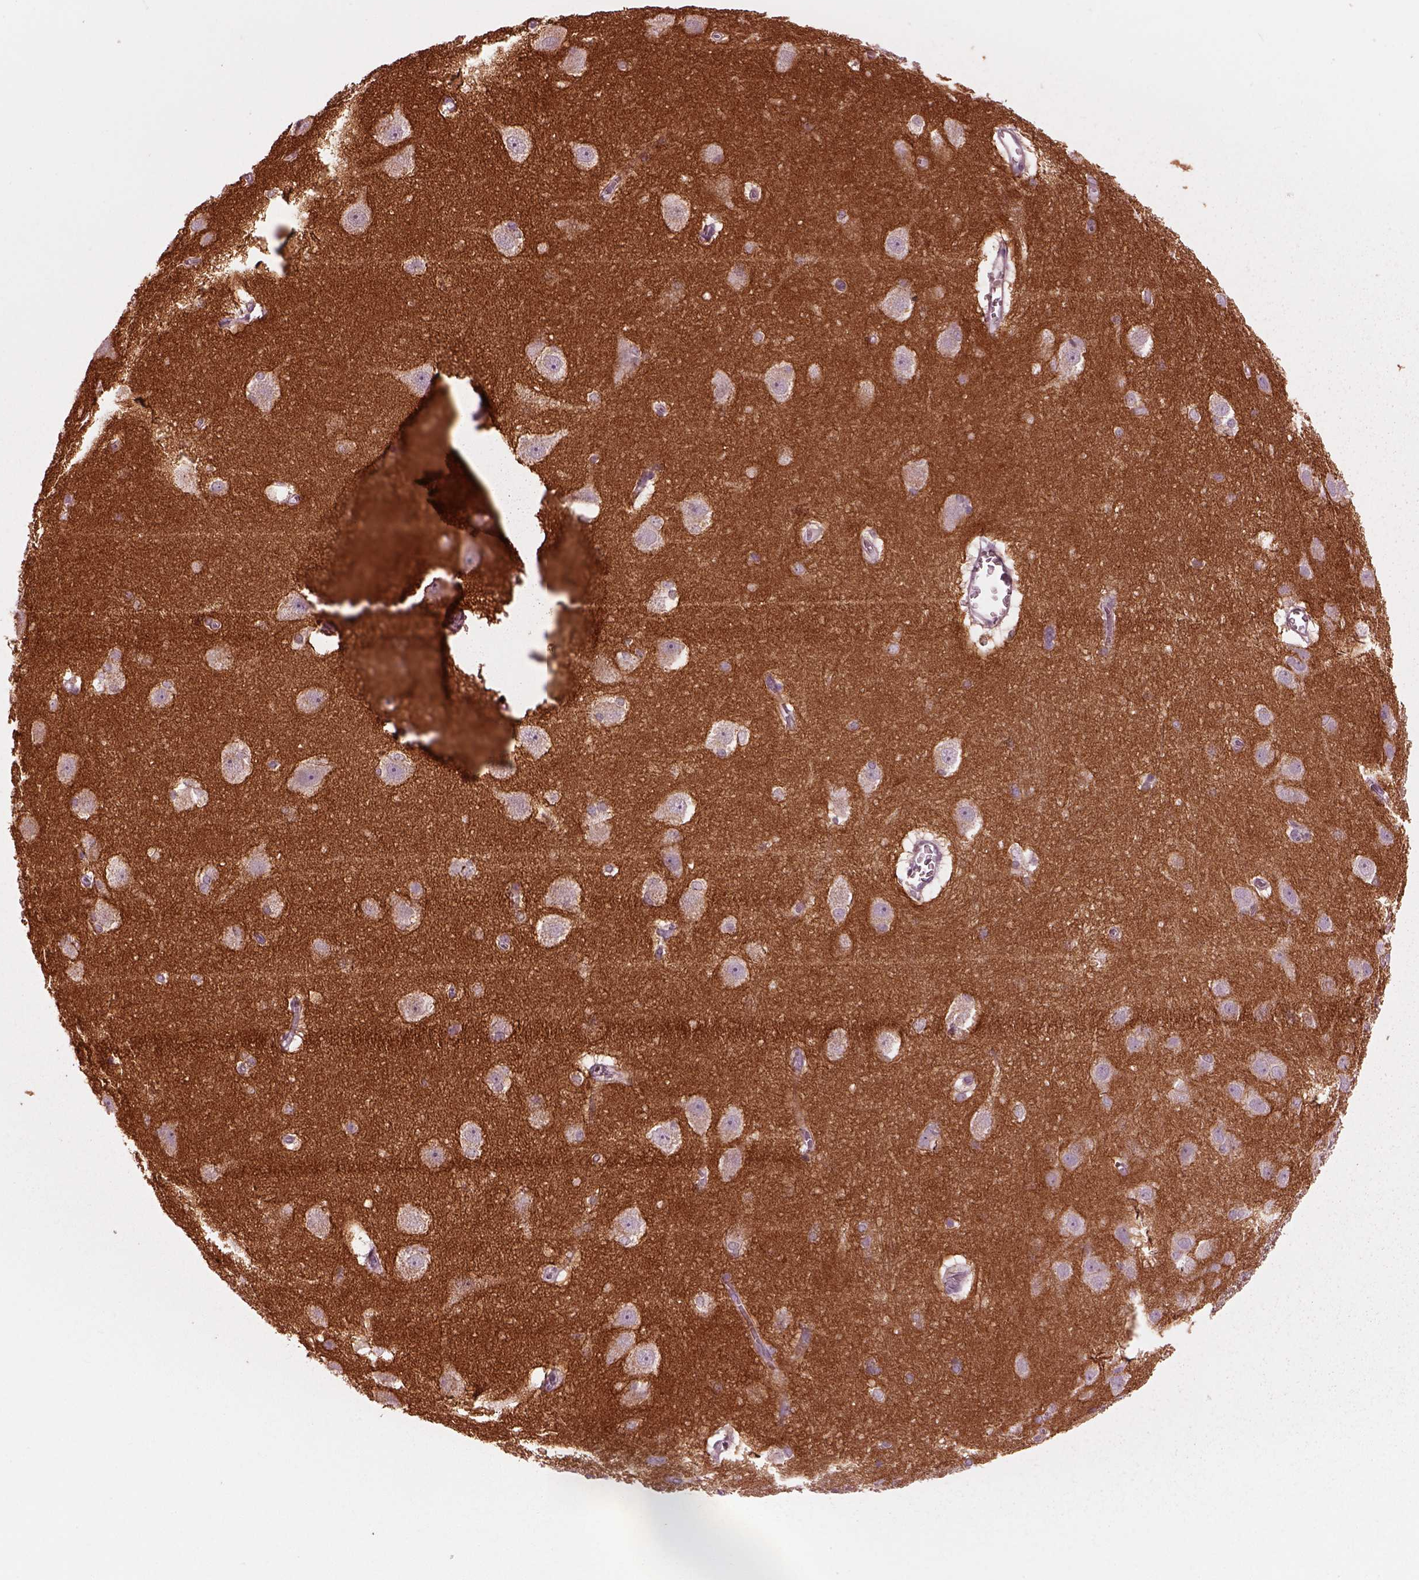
{"staining": {"intensity": "negative", "quantity": "none", "location": "none"}, "tissue": "hippocampus", "cell_type": "Glial cells", "image_type": "normal", "snomed": [{"axis": "morphology", "description": "Normal tissue, NOS"}, {"axis": "topography", "description": "Cerebral cortex"}, {"axis": "topography", "description": "Hippocampus"}], "caption": "DAB immunohistochemical staining of normal hippocampus displays no significant positivity in glial cells. (DAB (3,3'-diaminobenzidine) immunohistochemistry visualized using brightfield microscopy, high magnification).", "gene": "CADM2", "patient": {"sex": "female", "age": 19}}